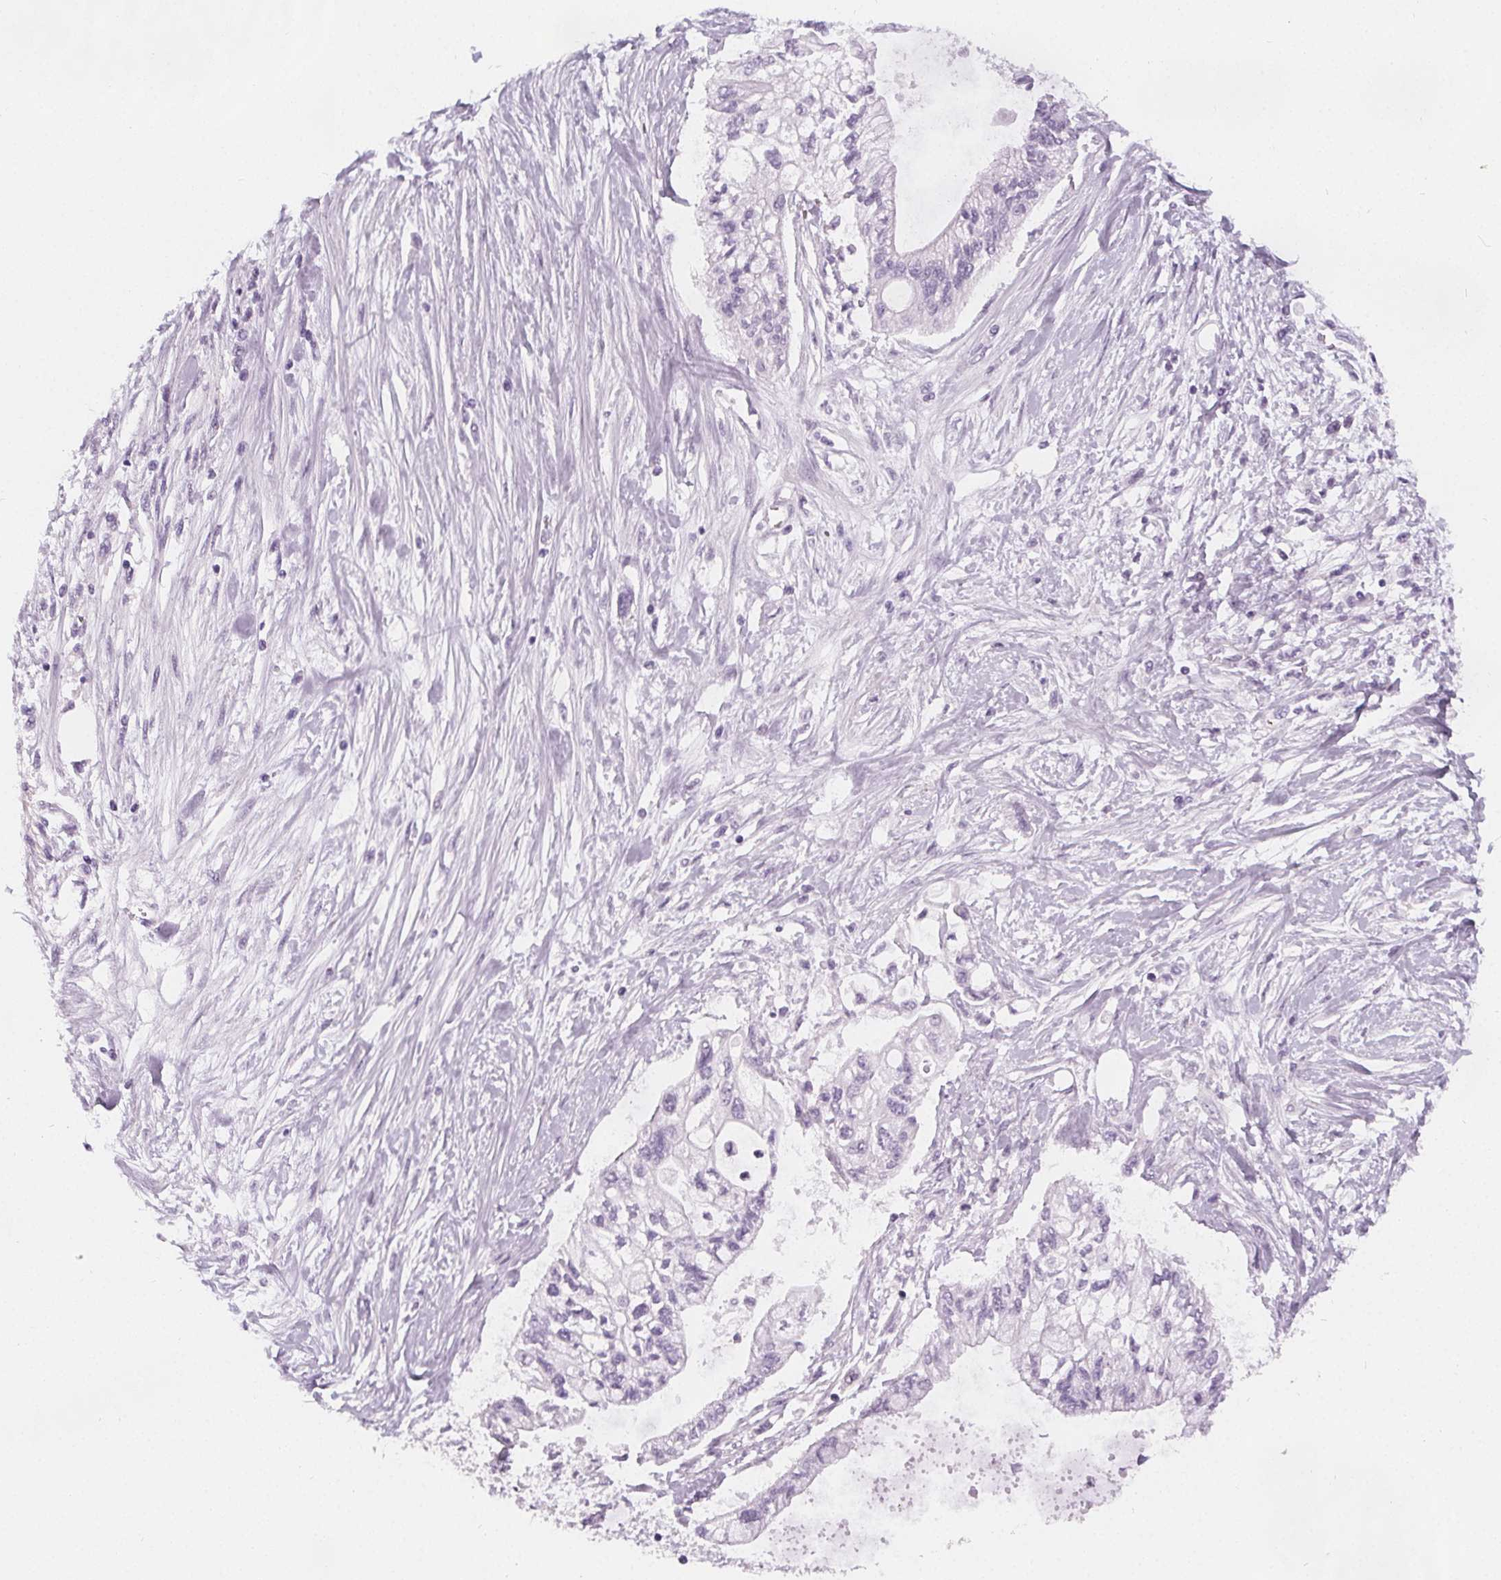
{"staining": {"intensity": "negative", "quantity": "none", "location": "none"}, "tissue": "pancreatic cancer", "cell_type": "Tumor cells", "image_type": "cancer", "snomed": [{"axis": "morphology", "description": "Adenocarcinoma, NOS"}, {"axis": "topography", "description": "Pancreas"}], "caption": "High magnification brightfield microscopy of pancreatic cancer stained with DAB (3,3'-diaminobenzidine) (brown) and counterstained with hematoxylin (blue): tumor cells show no significant expression.", "gene": "SLC5A12", "patient": {"sex": "female", "age": 77}}